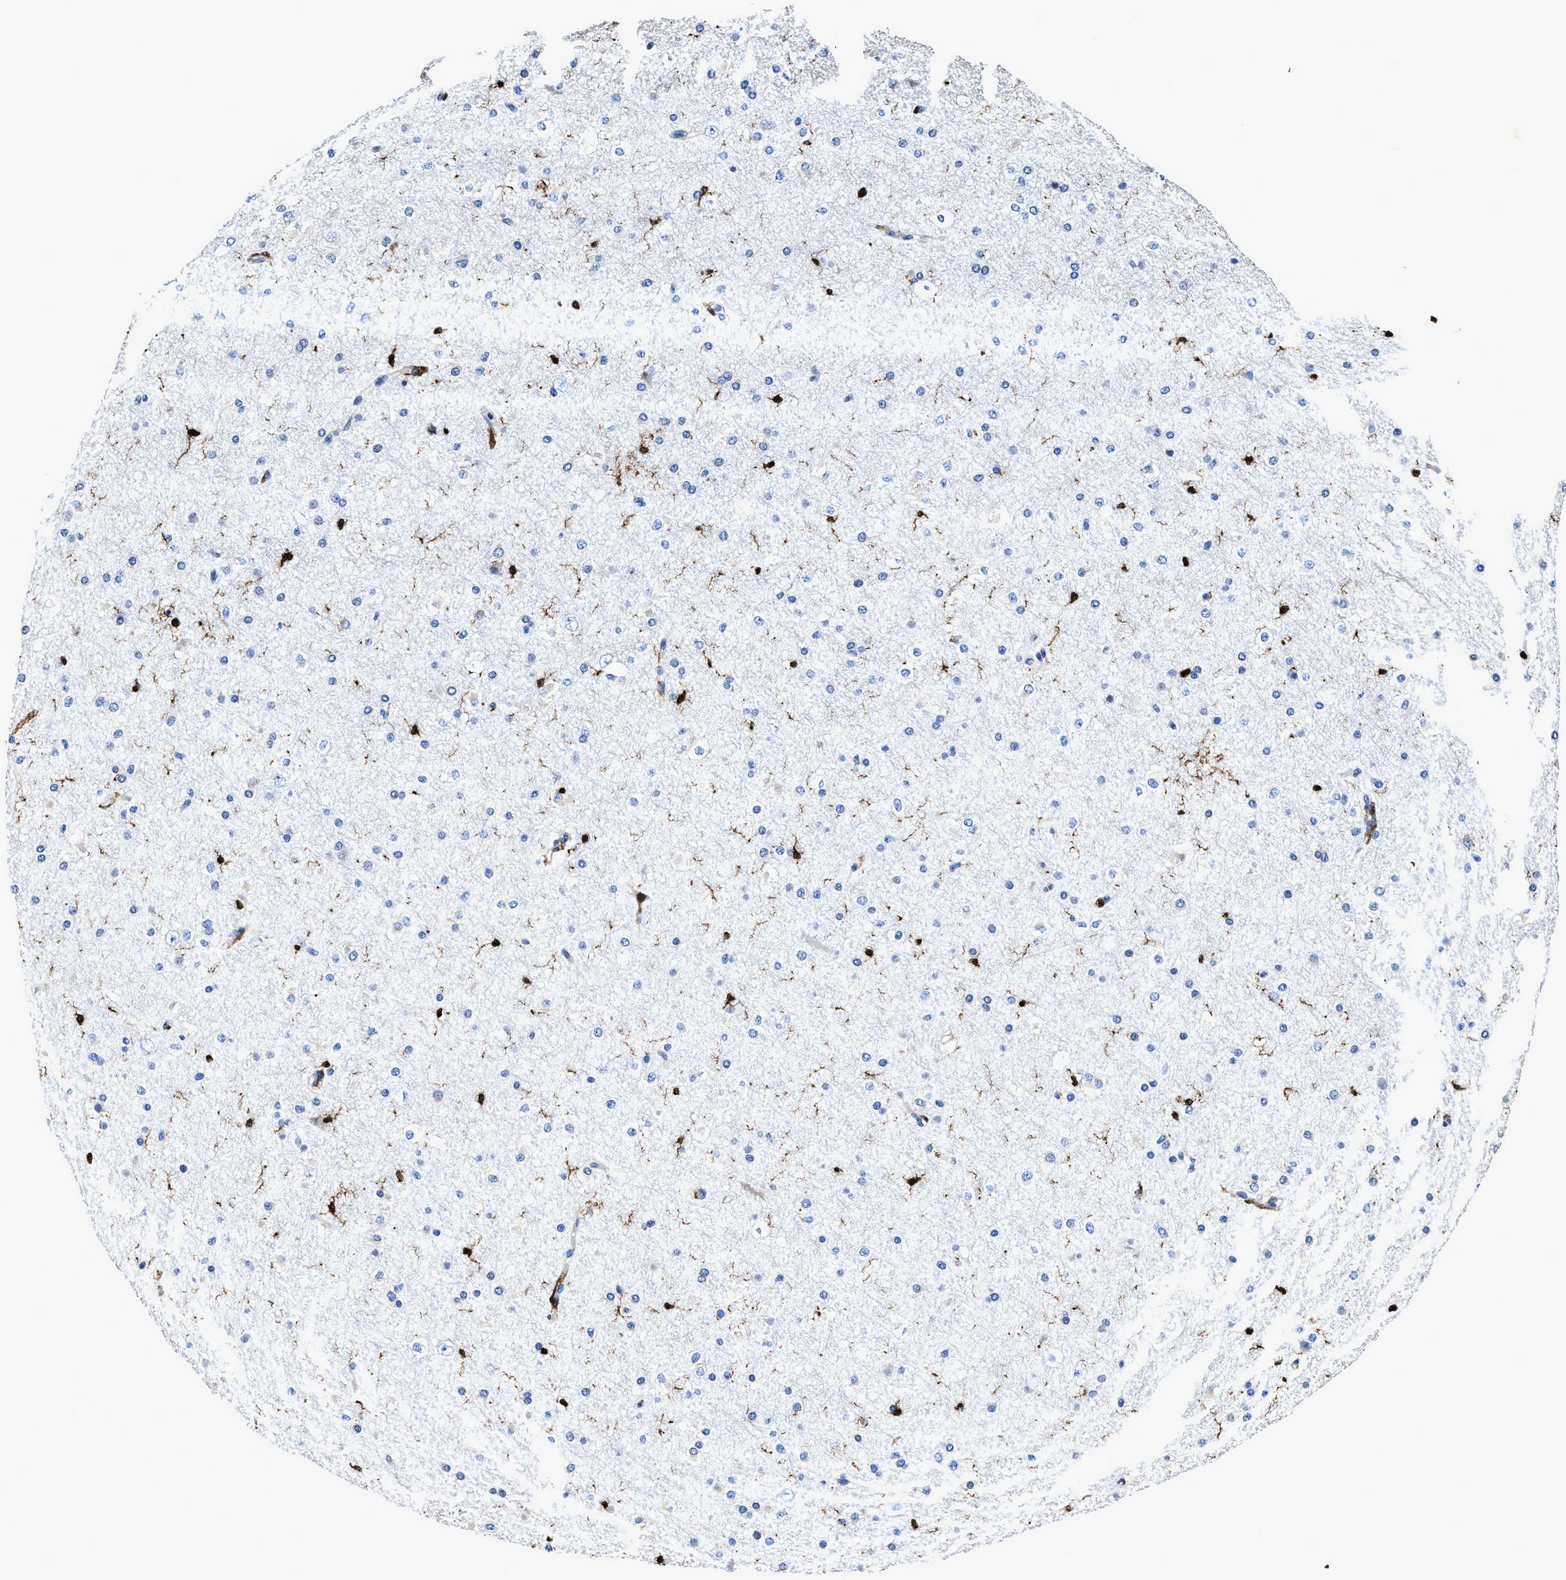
{"staining": {"intensity": "strong", "quantity": "25%-75%", "location": "cytoplasmic/membranous"}, "tissue": "cerebral cortex", "cell_type": "Endothelial cells", "image_type": "normal", "snomed": [{"axis": "morphology", "description": "Normal tissue, NOS"}, {"axis": "morphology", "description": "Developmental malformation"}, {"axis": "topography", "description": "Cerebral cortex"}], "caption": "Protein staining exhibits strong cytoplasmic/membranous staining in about 25%-75% of endothelial cells in unremarkable cerebral cortex.", "gene": "RGS10", "patient": {"sex": "female", "age": 30}}